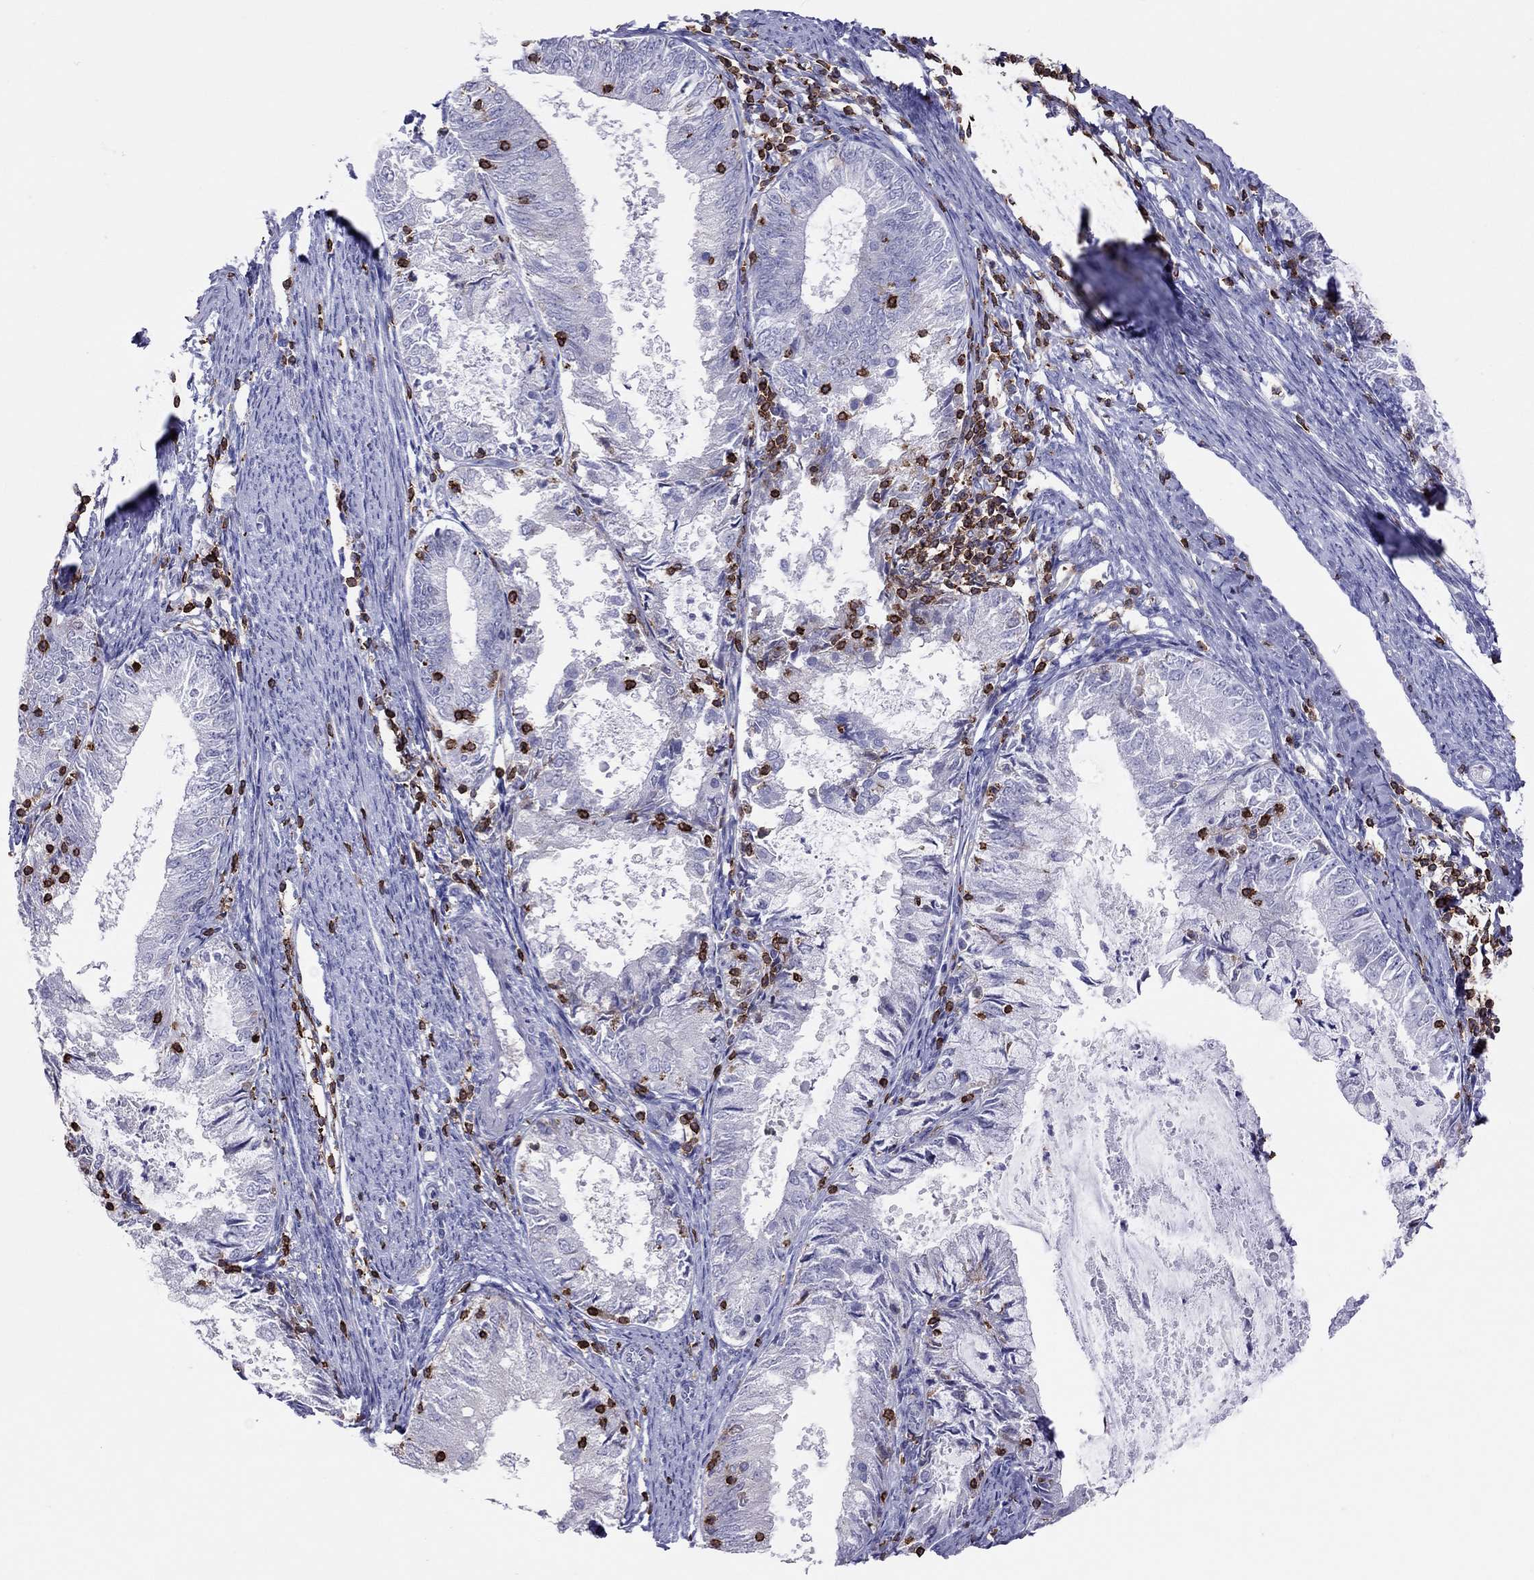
{"staining": {"intensity": "negative", "quantity": "none", "location": "none"}, "tissue": "endometrial cancer", "cell_type": "Tumor cells", "image_type": "cancer", "snomed": [{"axis": "morphology", "description": "Adenocarcinoma, NOS"}, {"axis": "topography", "description": "Endometrium"}], "caption": "The image demonstrates no significant staining in tumor cells of endometrial cancer.", "gene": "MND1", "patient": {"sex": "female", "age": 57}}